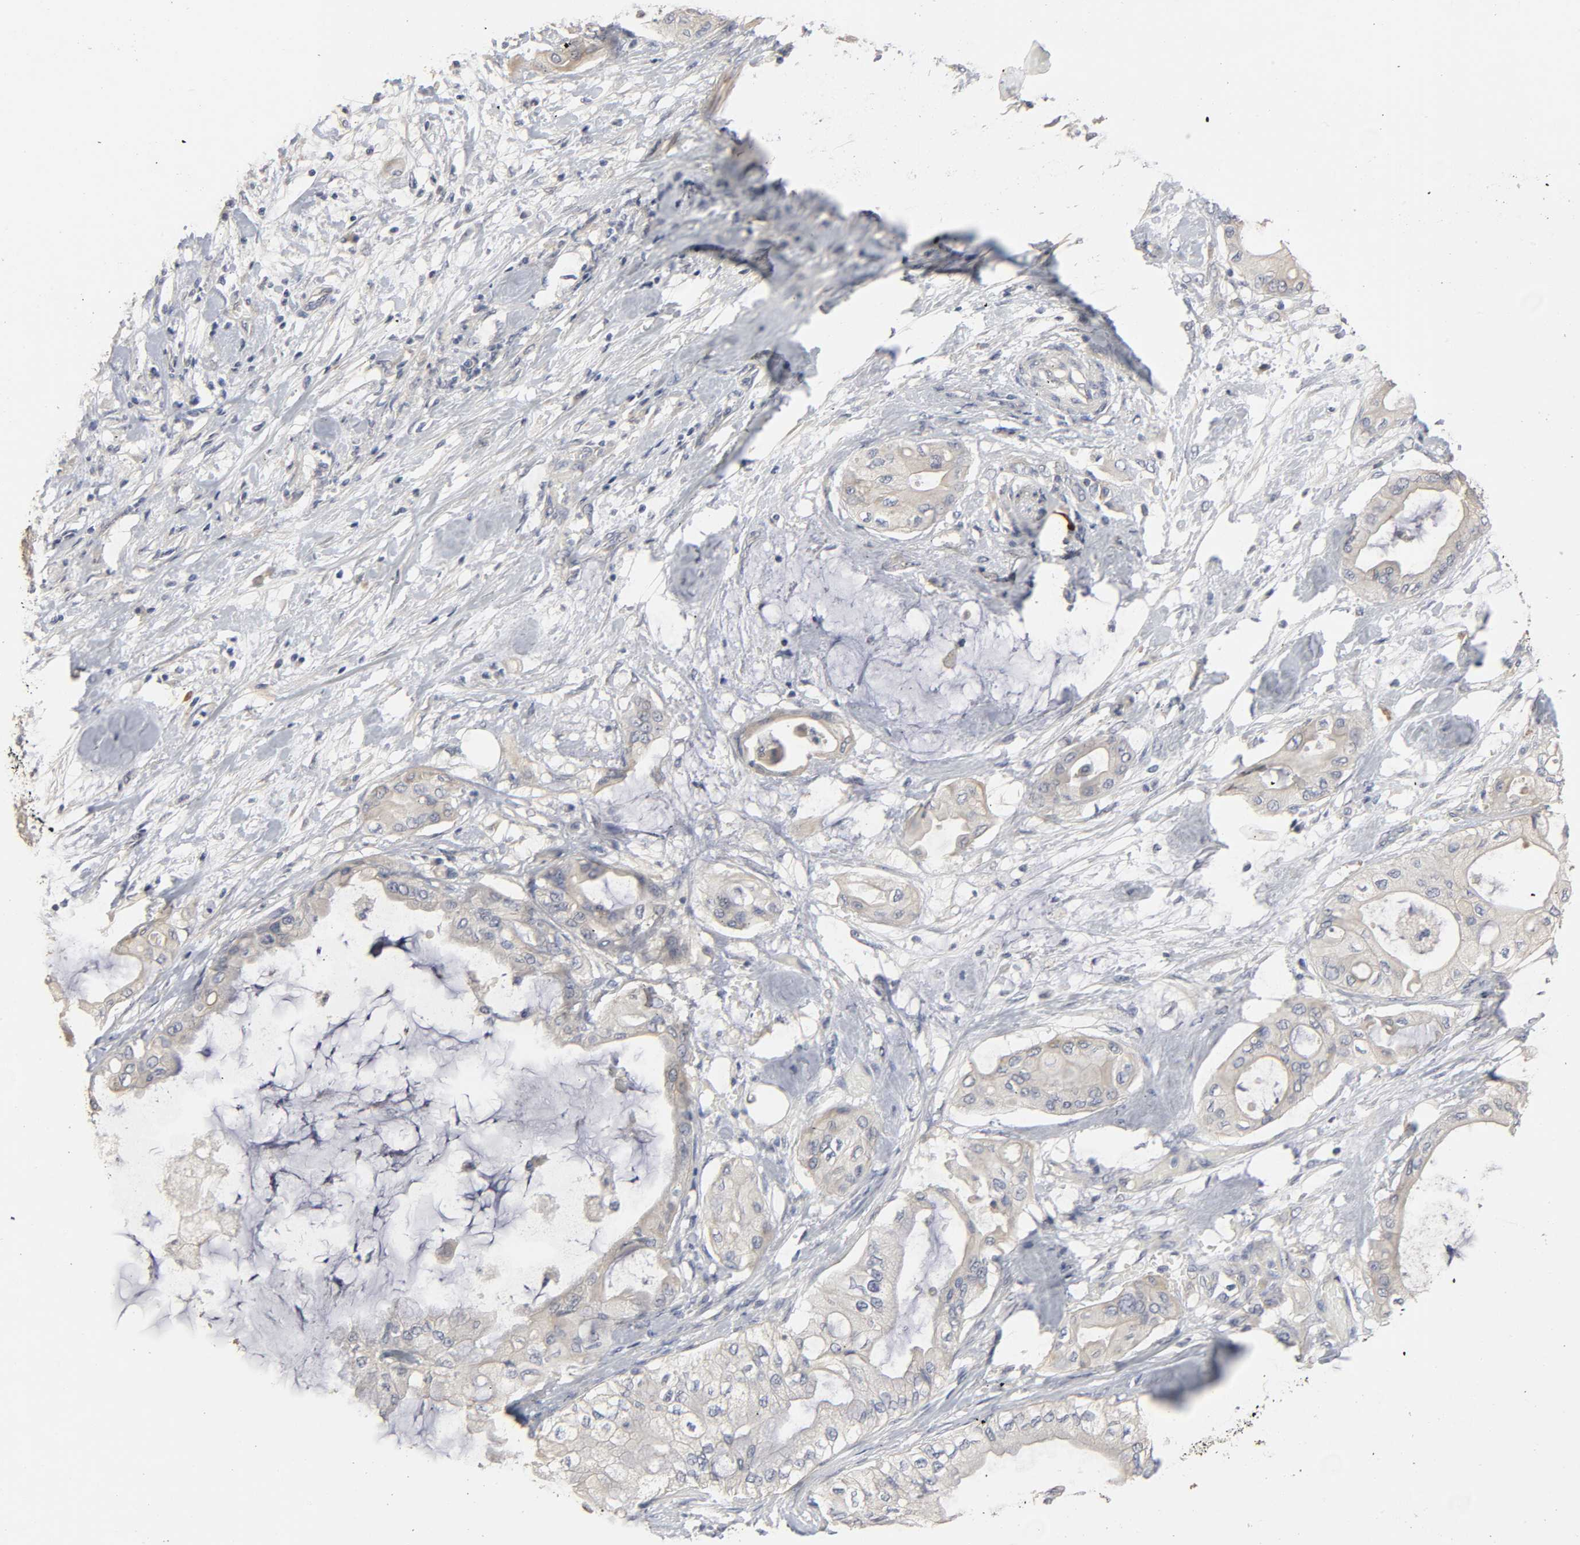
{"staining": {"intensity": "weak", "quantity": "25%-75%", "location": "cytoplasmic/membranous"}, "tissue": "pancreatic cancer", "cell_type": "Tumor cells", "image_type": "cancer", "snomed": [{"axis": "morphology", "description": "Adenocarcinoma, NOS"}, {"axis": "morphology", "description": "Adenocarcinoma, metastatic, NOS"}, {"axis": "topography", "description": "Lymph node"}, {"axis": "topography", "description": "Pancreas"}, {"axis": "topography", "description": "Duodenum"}], "caption": "DAB immunohistochemical staining of pancreatic cancer shows weak cytoplasmic/membranous protein staining in about 25%-75% of tumor cells.", "gene": "SLC10A2", "patient": {"sex": "female", "age": 64}}